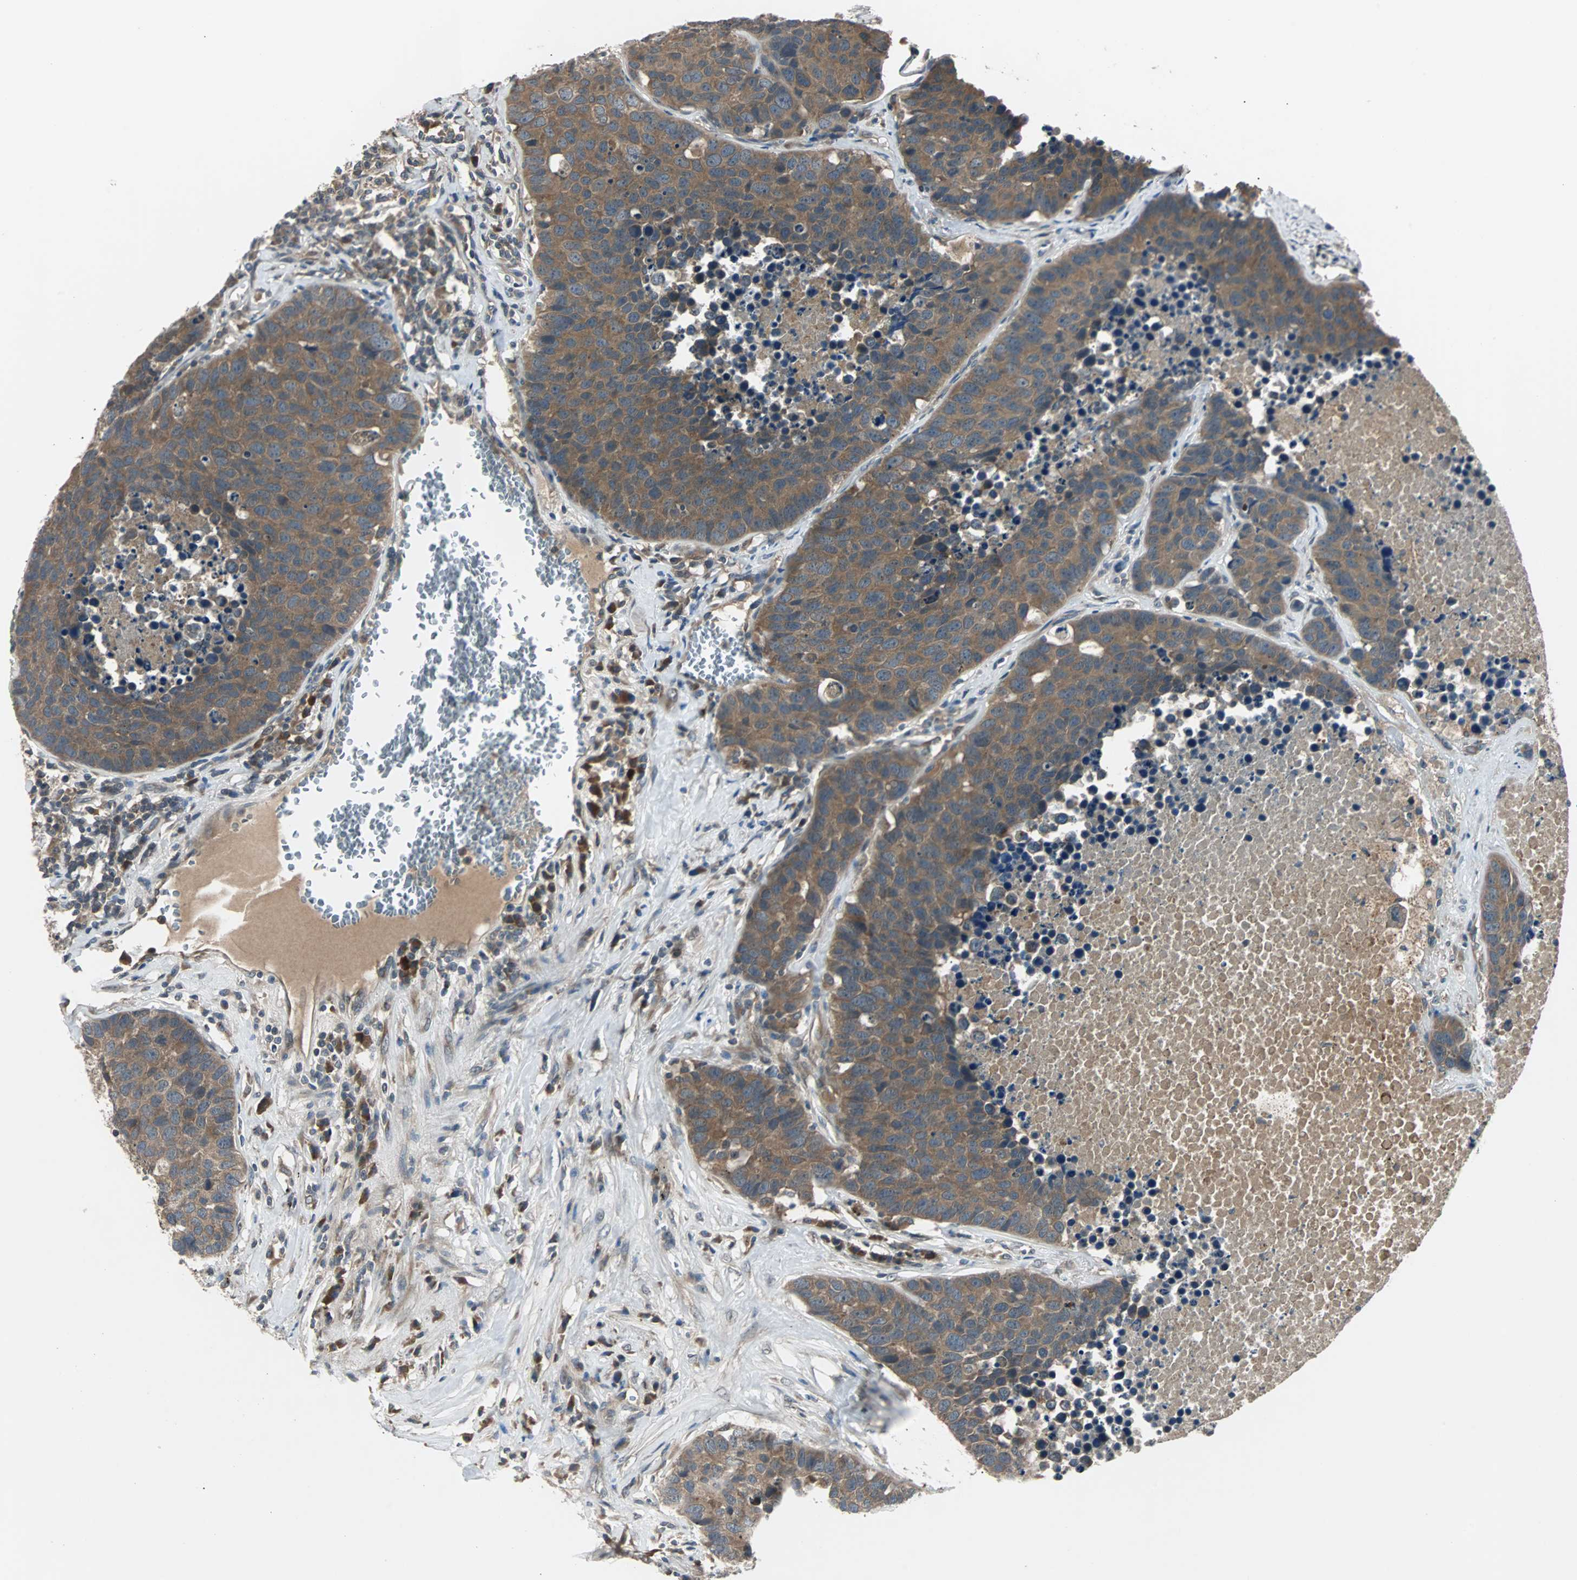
{"staining": {"intensity": "moderate", "quantity": ">75%", "location": "cytoplasmic/membranous"}, "tissue": "carcinoid", "cell_type": "Tumor cells", "image_type": "cancer", "snomed": [{"axis": "morphology", "description": "Carcinoid, malignant, NOS"}, {"axis": "topography", "description": "Lung"}], "caption": "This is an image of immunohistochemistry staining of carcinoid, which shows moderate positivity in the cytoplasmic/membranous of tumor cells.", "gene": "ARF1", "patient": {"sex": "male", "age": 60}}